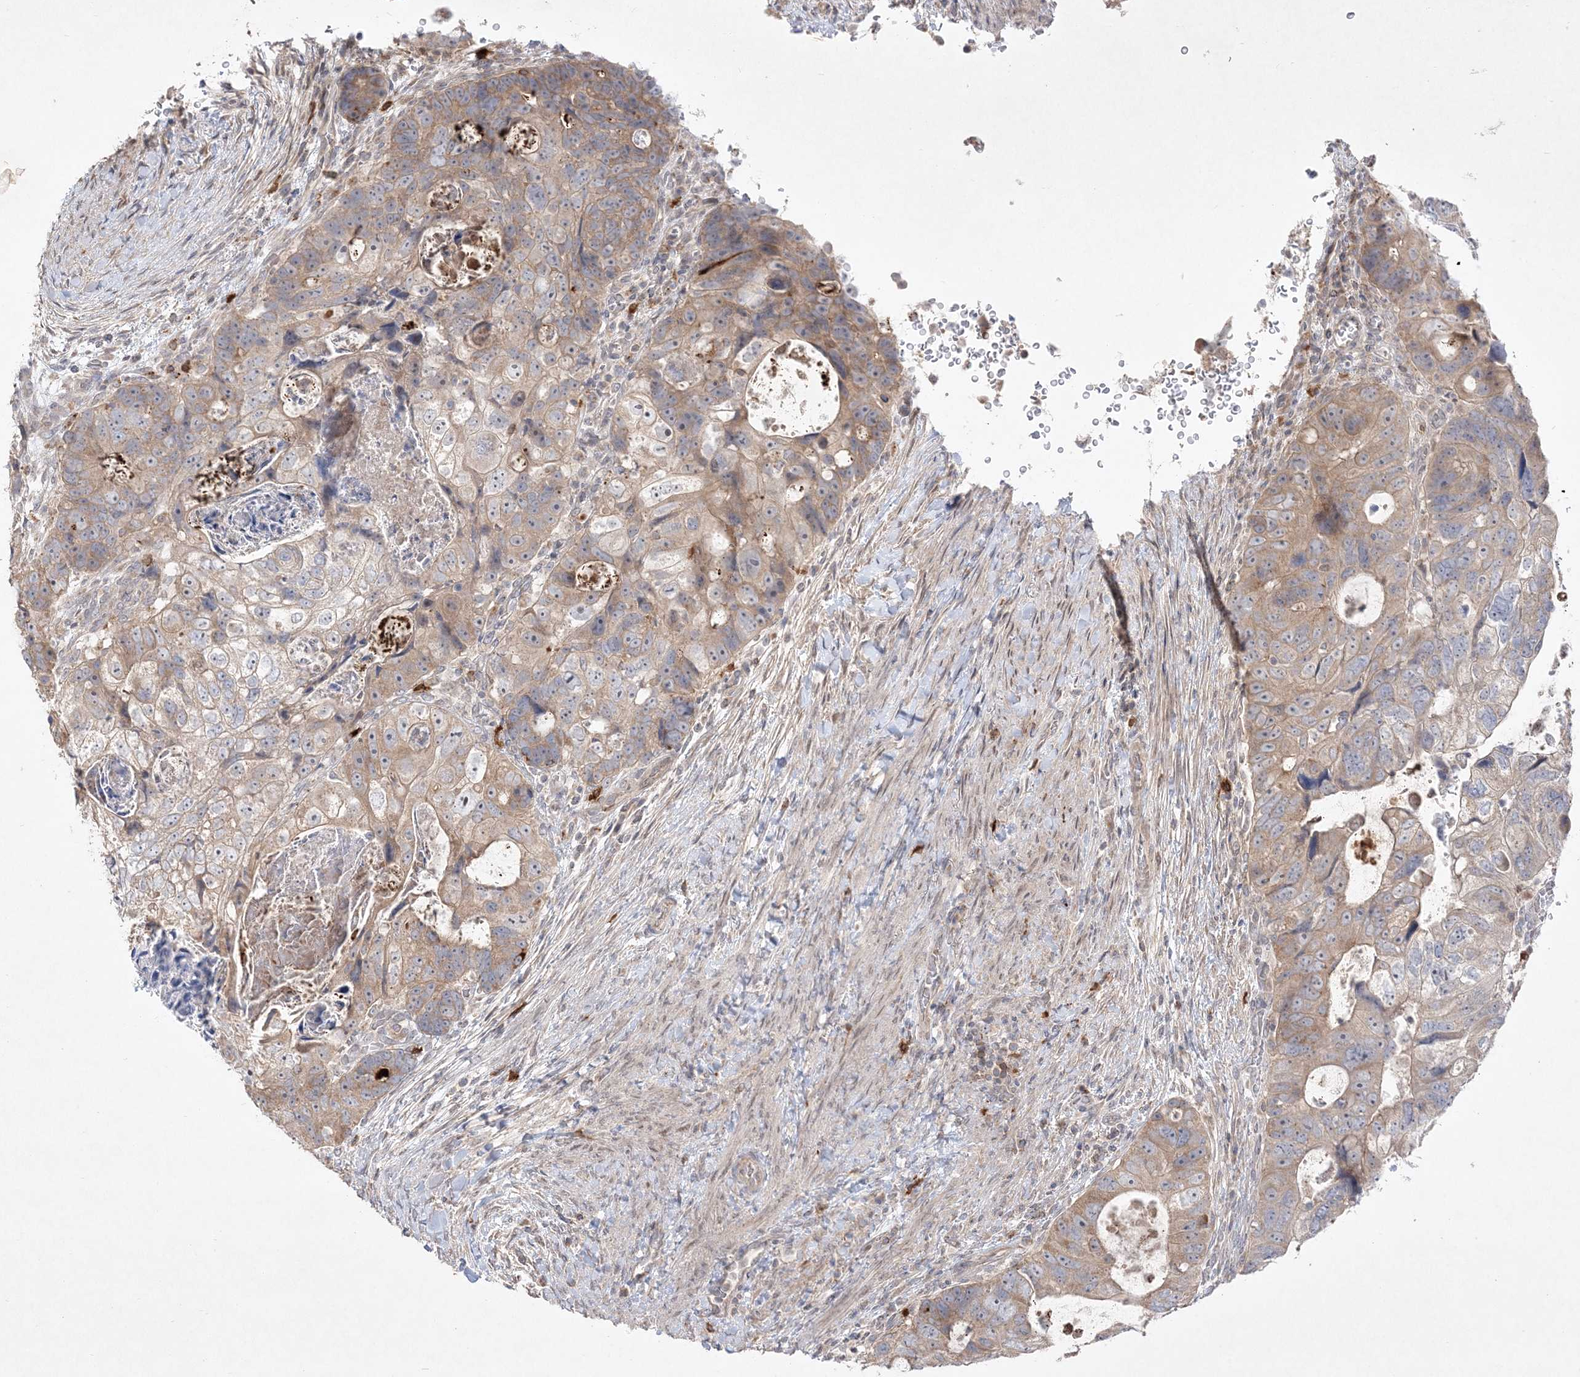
{"staining": {"intensity": "weak", "quantity": "25%-75%", "location": "cytoplasmic/membranous"}, "tissue": "colorectal cancer", "cell_type": "Tumor cells", "image_type": "cancer", "snomed": [{"axis": "morphology", "description": "Adenocarcinoma, NOS"}, {"axis": "topography", "description": "Rectum"}], "caption": "Immunohistochemical staining of colorectal cancer (adenocarcinoma) shows weak cytoplasmic/membranous protein expression in approximately 25%-75% of tumor cells.", "gene": "CLNK", "patient": {"sex": "male", "age": 59}}